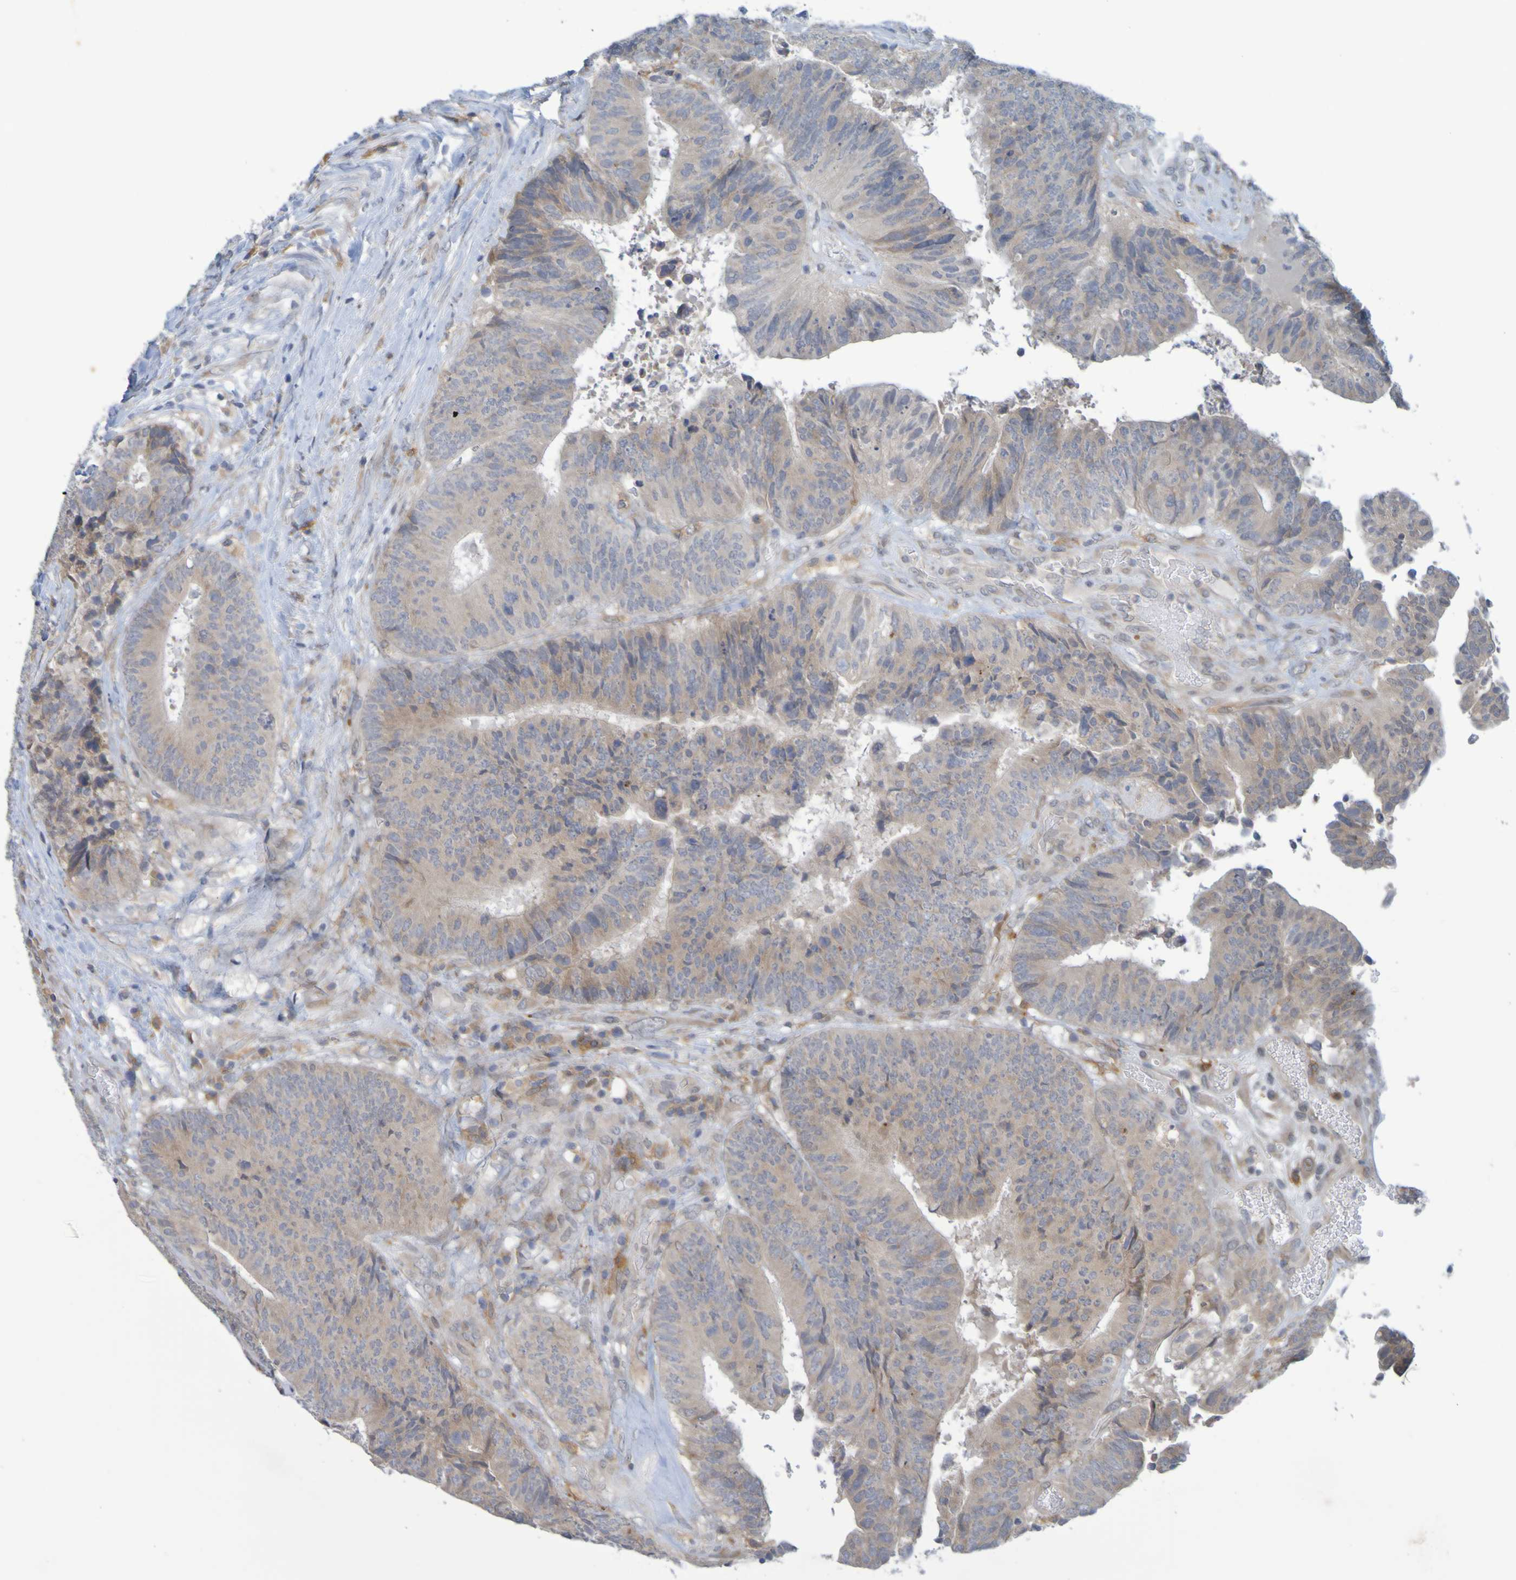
{"staining": {"intensity": "weak", "quantity": ">75%", "location": "cytoplasmic/membranous"}, "tissue": "colorectal cancer", "cell_type": "Tumor cells", "image_type": "cancer", "snomed": [{"axis": "morphology", "description": "Adenocarcinoma, NOS"}, {"axis": "topography", "description": "Rectum"}], "caption": "Colorectal cancer was stained to show a protein in brown. There is low levels of weak cytoplasmic/membranous expression in approximately >75% of tumor cells.", "gene": "LILRB5", "patient": {"sex": "male", "age": 72}}